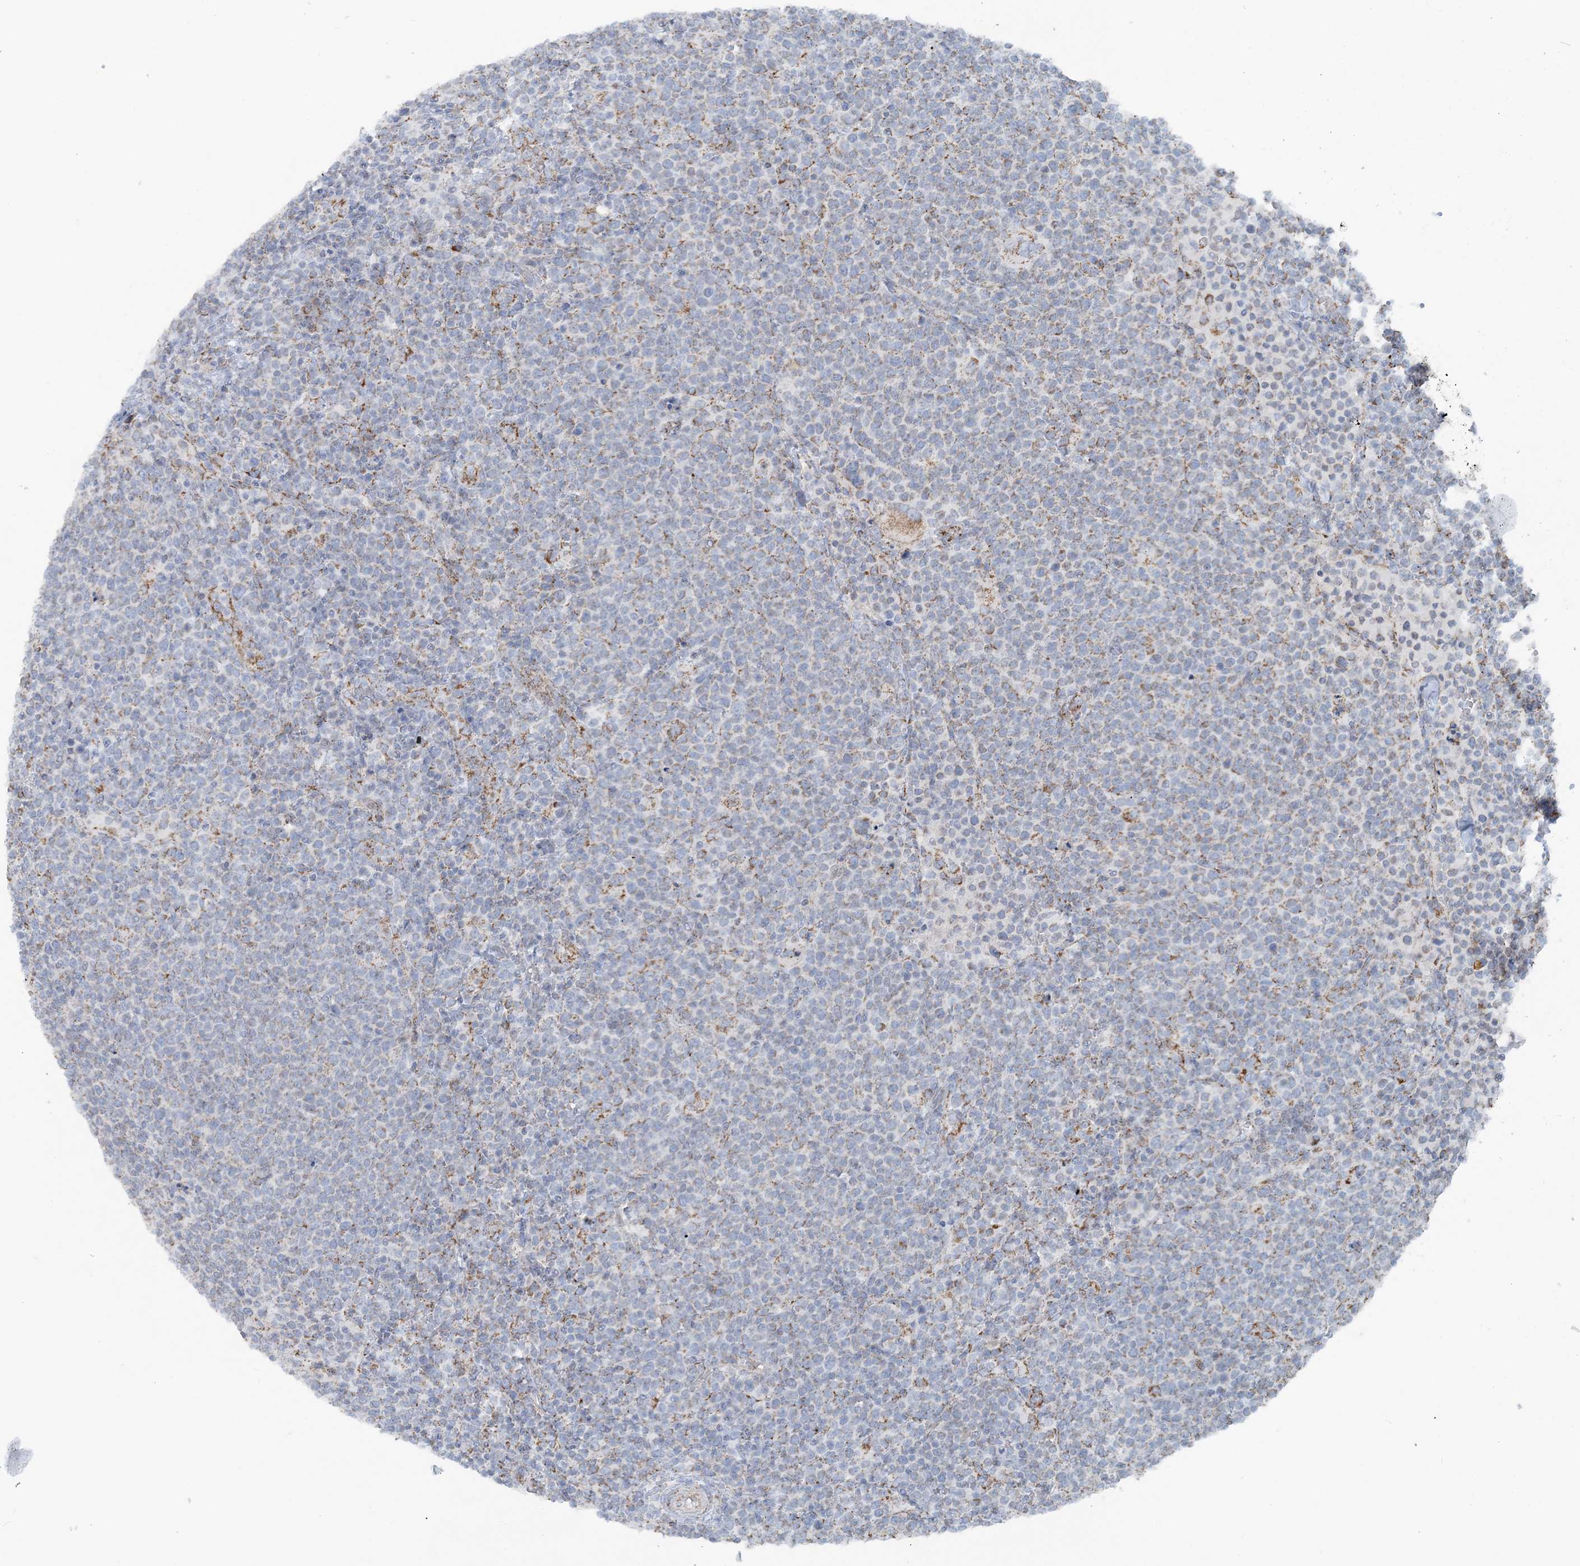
{"staining": {"intensity": "weak", "quantity": "<25%", "location": "cytoplasmic/membranous"}, "tissue": "lymphoma", "cell_type": "Tumor cells", "image_type": "cancer", "snomed": [{"axis": "morphology", "description": "Malignant lymphoma, non-Hodgkin's type, High grade"}, {"axis": "topography", "description": "Lymph node"}], "caption": "DAB immunohistochemical staining of human lymphoma reveals no significant staining in tumor cells.", "gene": "PCCB", "patient": {"sex": "male", "age": 61}}